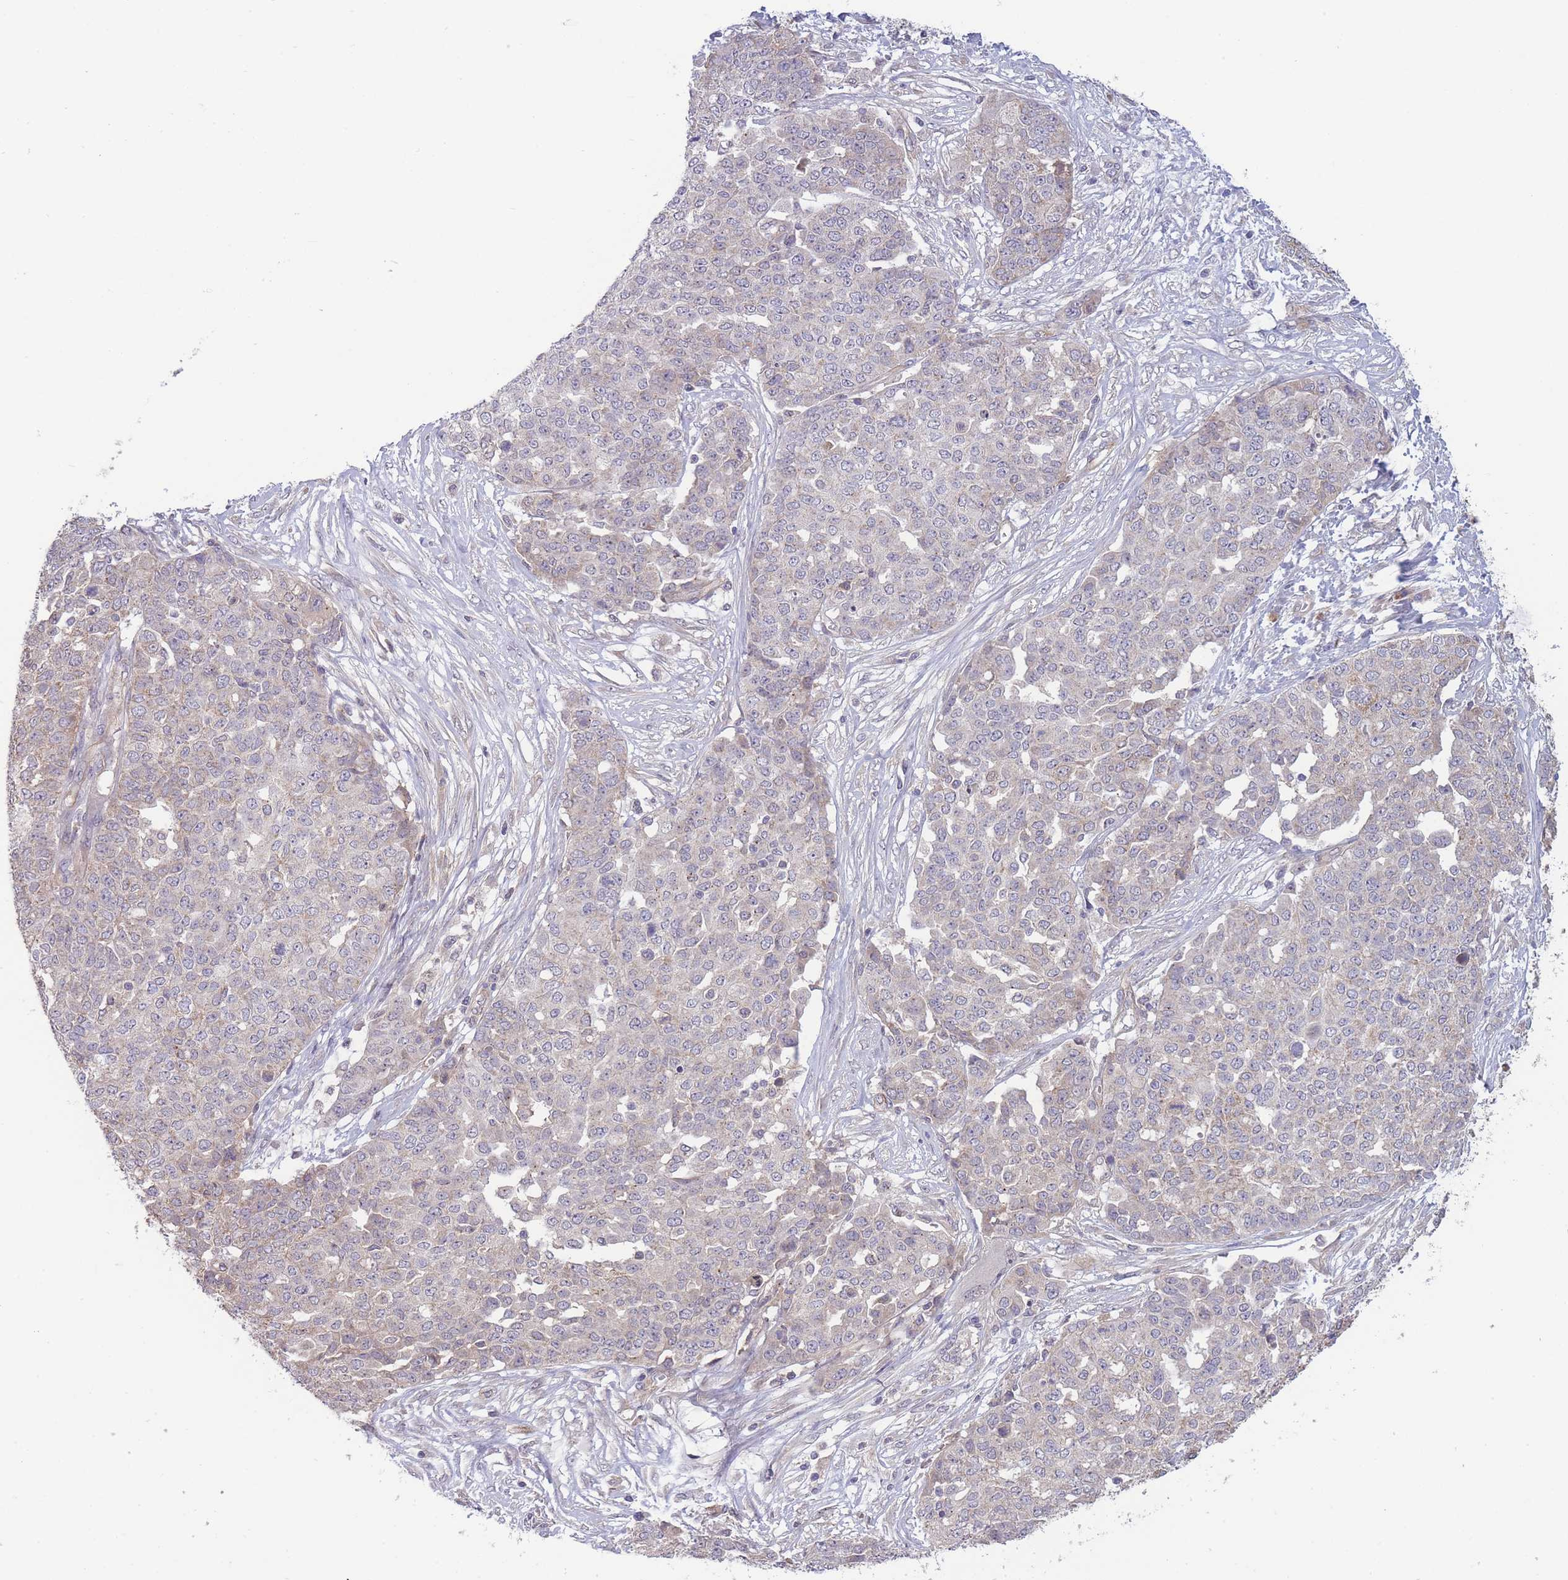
{"staining": {"intensity": "negative", "quantity": "none", "location": "none"}, "tissue": "ovarian cancer", "cell_type": "Tumor cells", "image_type": "cancer", "snomed": [{"axis": "morphology", "description": "Cystadenocarcinoma, serous, NOS"}, {"axis": "topography", "description": "Soft tissue"}, {"axis": "topography", "description": "Ovary"}], "caption": "Immunohistochemistry of ovarian serous cystadenocarcinoma shows no expression in tumor cells.", "gene": "NDUFAF5", "patient": {"sex": "female", "age": 57}}